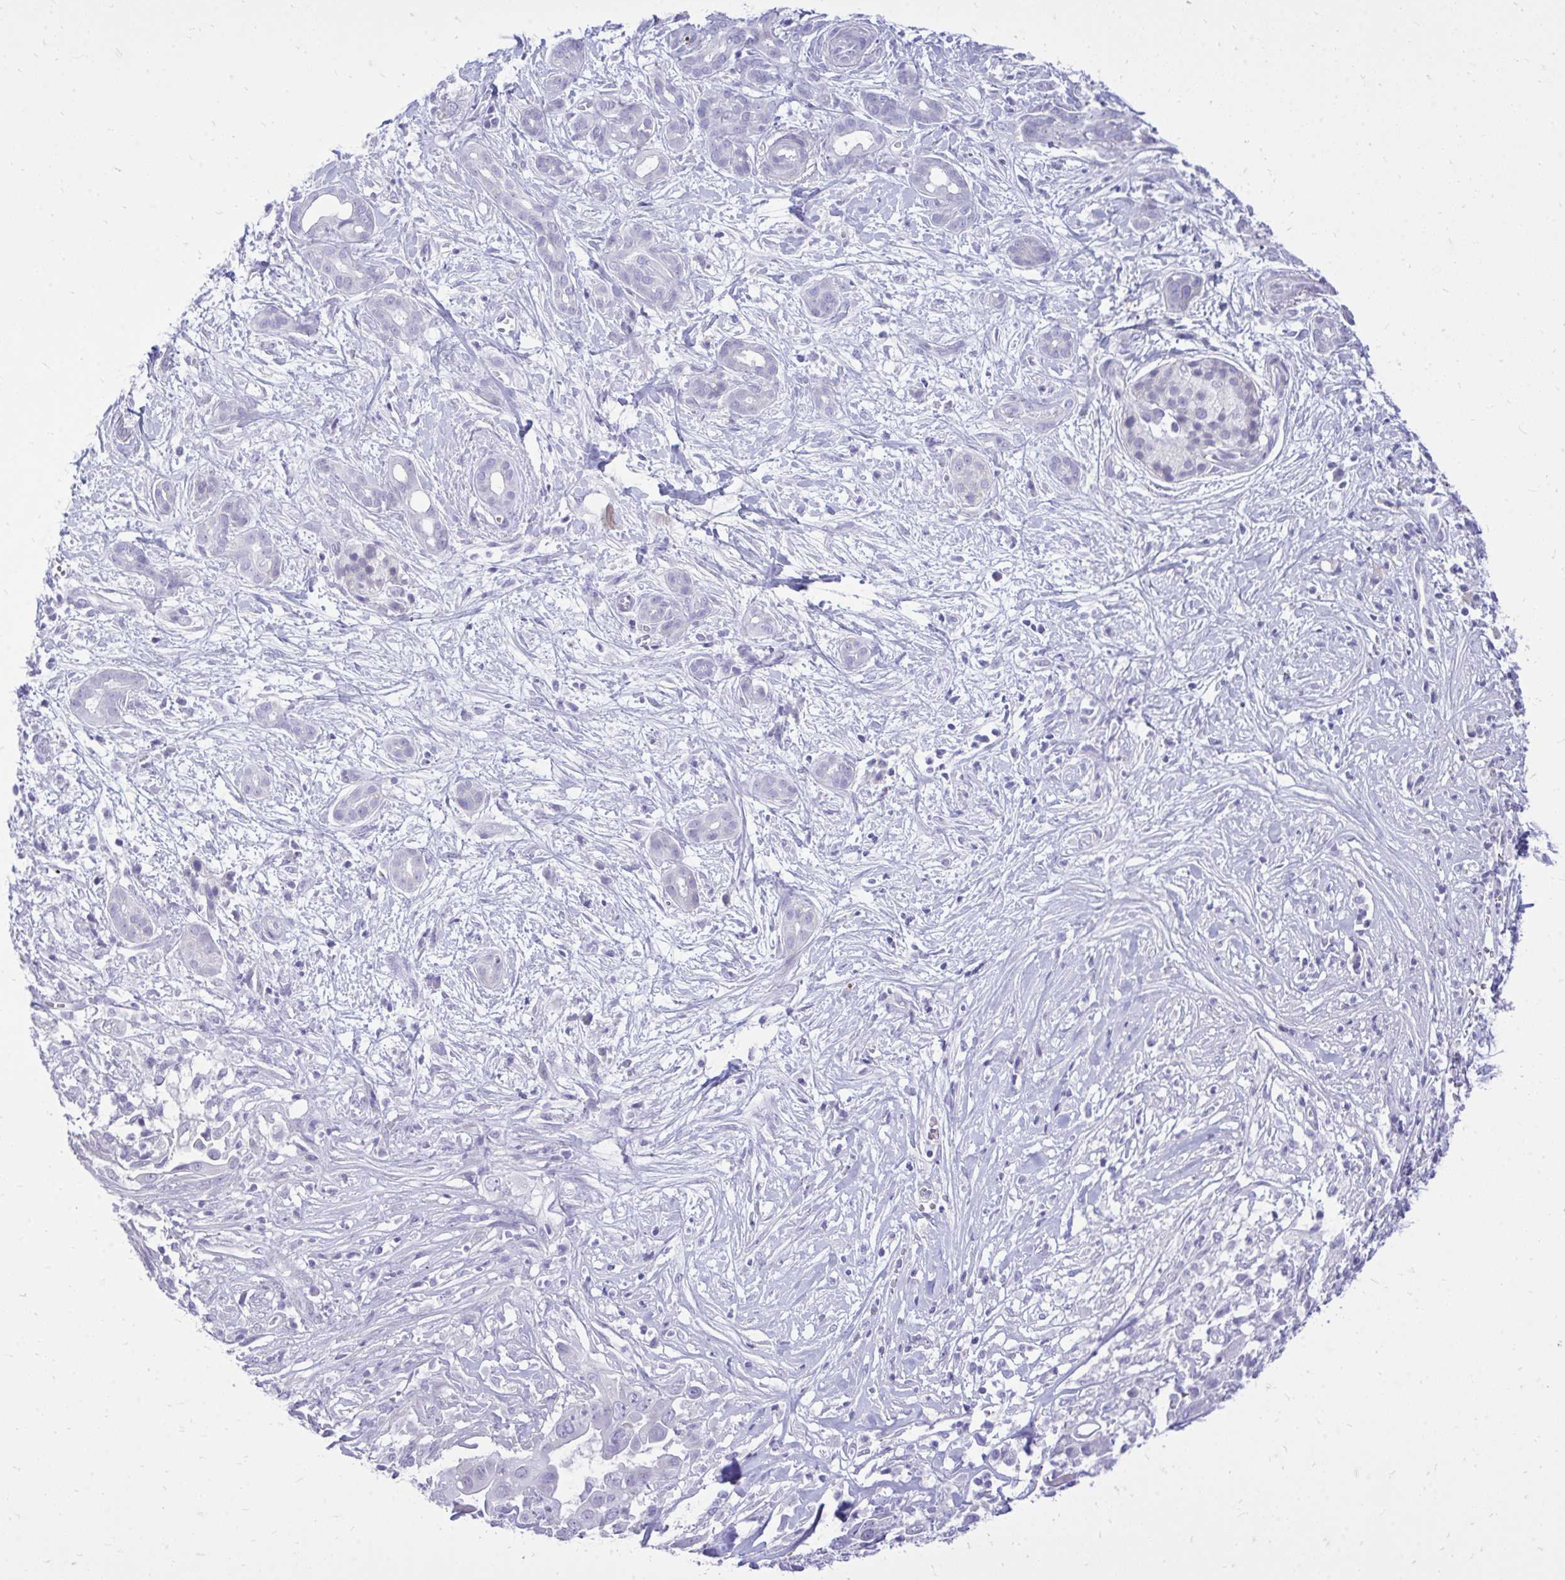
{"staining": {"intensity": "negative", "quantity": "none", "location": "none"}, "tissue": "pancreatic cancer", "cell_type": "Tumor cells", "image_type": "cancer", "snomed": [{"axis": "morphology", "description": "Adenocarcinoma, NOS"}, {"axis": "topography", "description": "Pancreas"}], "caption": "Immunohistochemistry photomicrograph of human pancreatic adenocarcinoma stained for a protein (brown), which demonstrates no staining in tumor cells.", "gene": "GABRA1", "patient": {"sex": "male", "age": 61}}